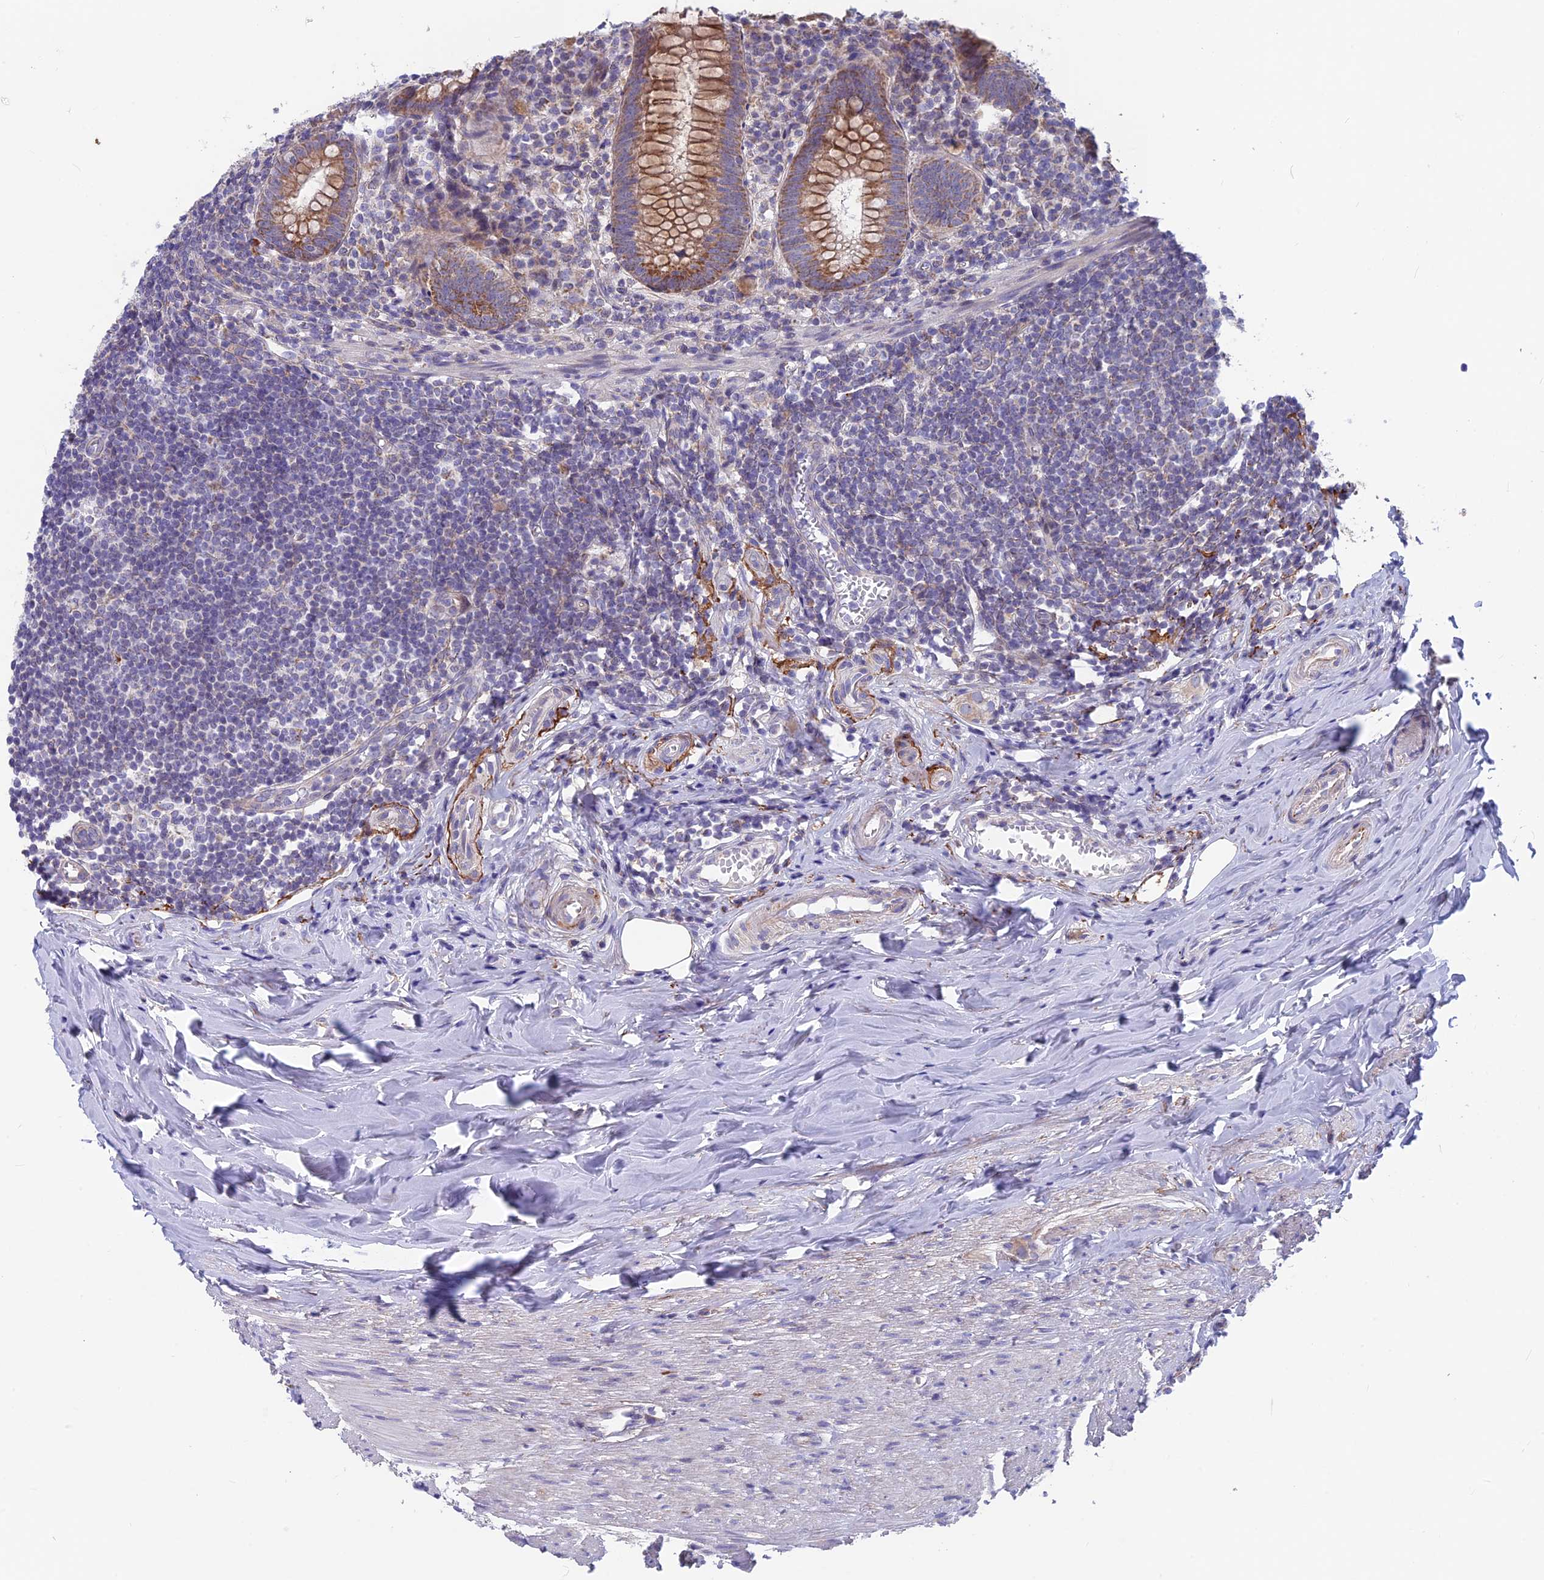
{"staining": {"intensity": "moderate", "quantity": ">75%", "location": "cytoplasmic/membranous"}, "tissue": "appendix", "cell_type": "Glandular cells", "image_type": "normal", "snomed": [{"axis": "morphology", "description": "Normal tissue, NOS"}, {"axis": "topography", "description": "Appendix"}], "caption": "Glandular cells demonstrate medium levels of moderate cytoplasmic/membranous staining in approximately >75% of cells in benign appendix. (DAB IHC, brown staining for protein, blue staining for nuclei).", "gene": "PLAC9", "patient": {"sex": "female", "age": 51}}